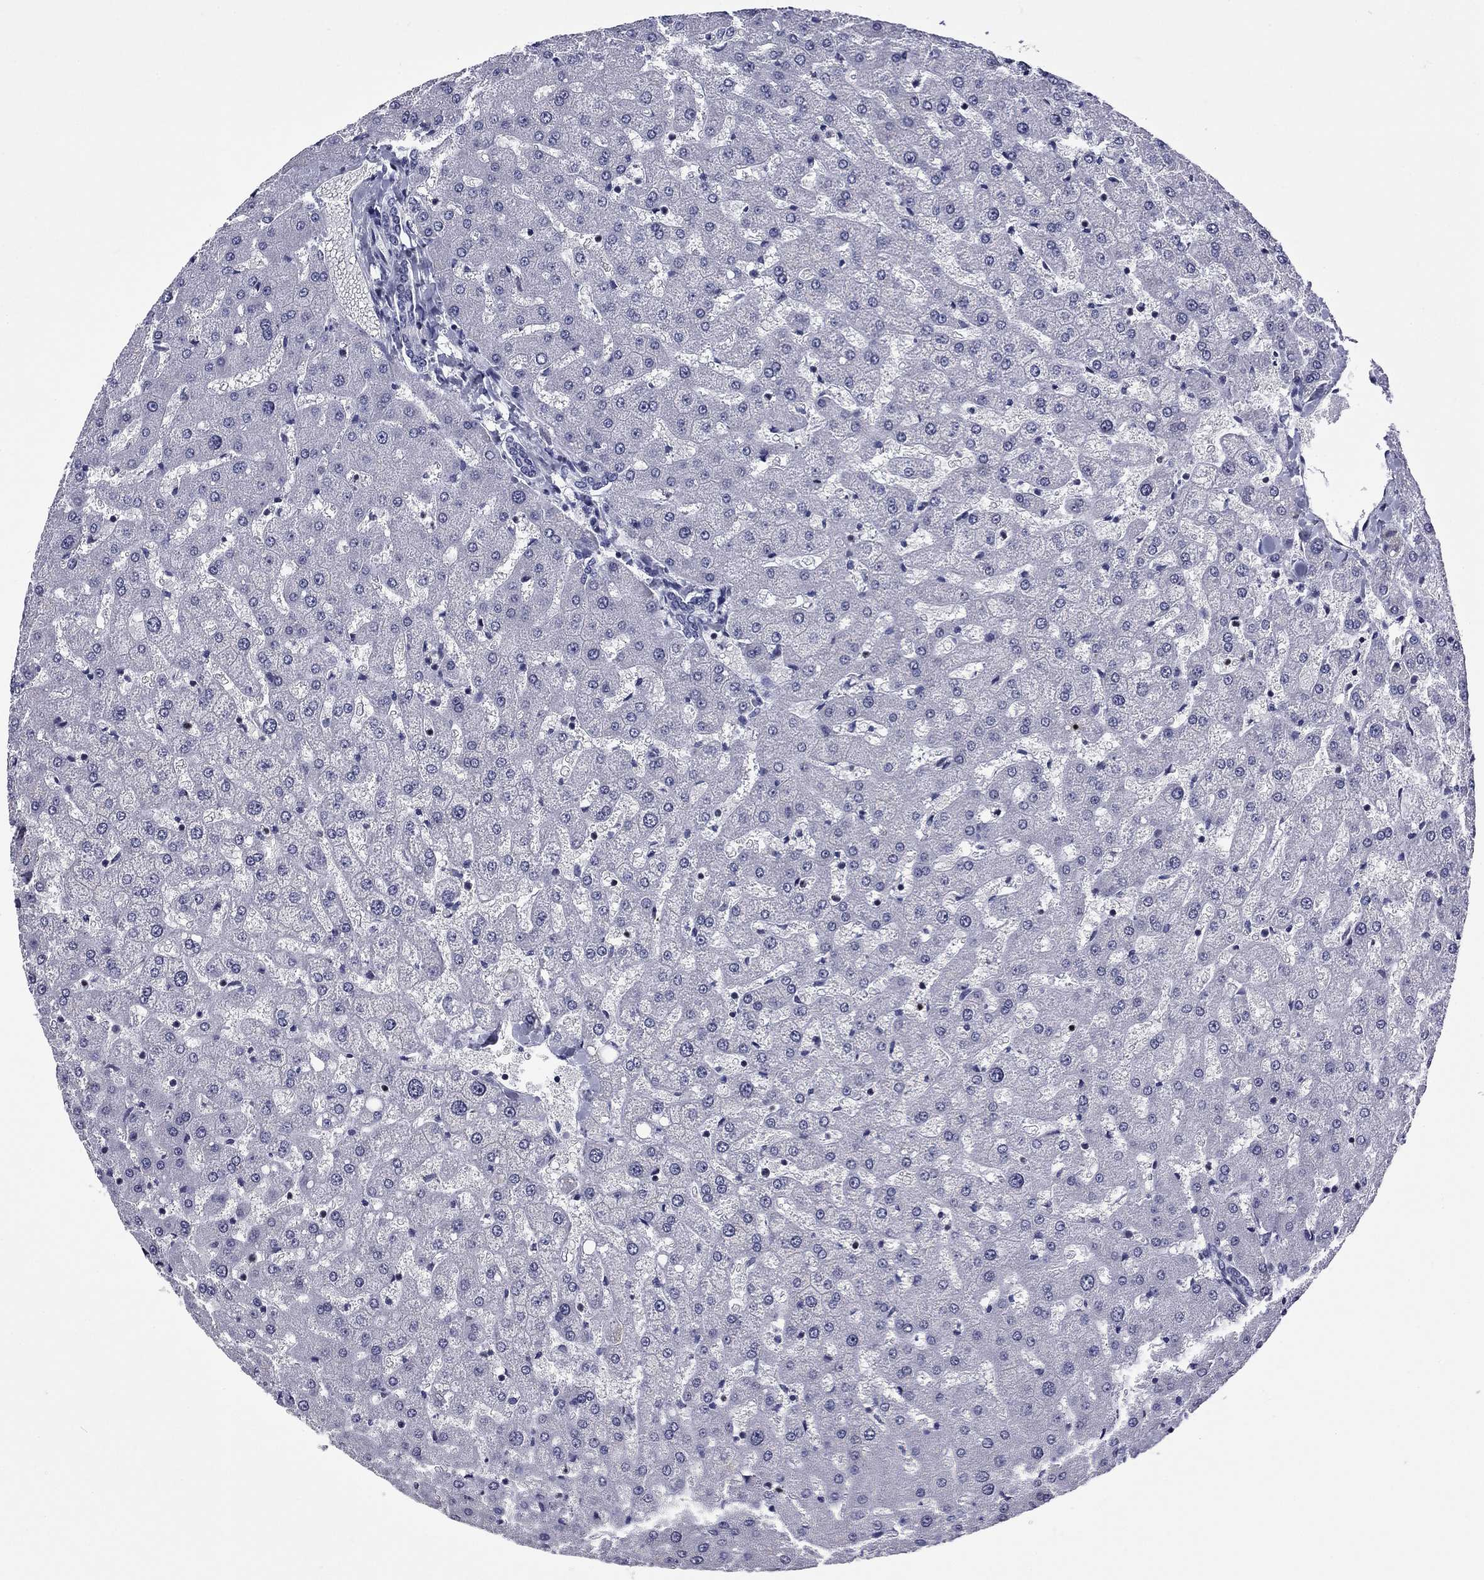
{"staining": {"intensity": "negative", "quantity": "none", "location": "none"}, "tissue": "liver", "cell_type": "Cholangiocytes", "image_type": "normal", "snomed": [{"axis": "morphology", "description": "Normal tissue, NOS"}, {"axis": "topography", "description": "Liver"}], "caption": "Liver was stained to show a protein in brown. There is no significant positivity in cholangiocytes. The staining was performed using DAB (3,3'-diaminobenzidine) to visualize the protein expression in brown, while the nuclei were stained in blue with hematoxylin (Magnification: 20x).", "gene": "IKZF3", "patient": {"sex": "female", "age": 50}}